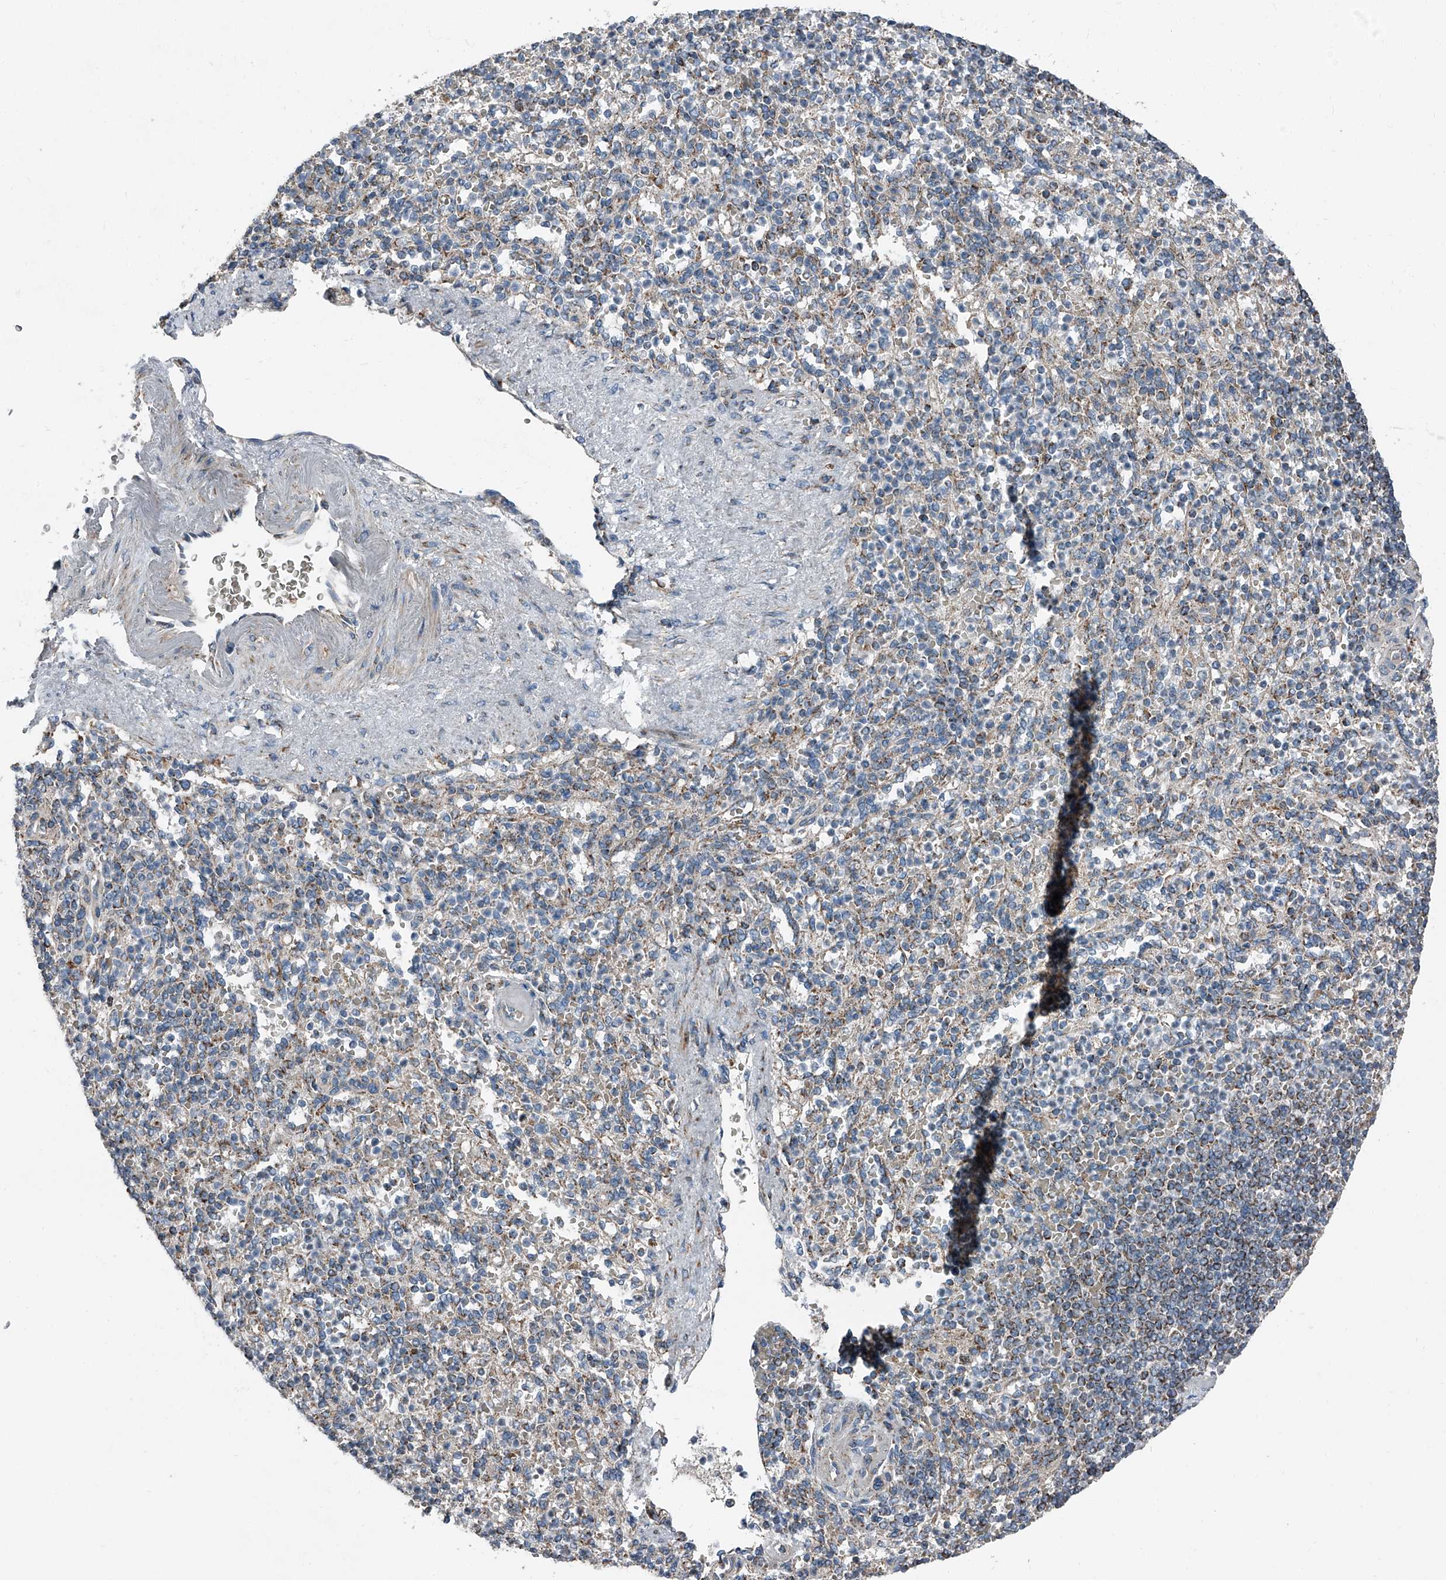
{"staining": {"intensity": "weak", "quantity": "25%-75%", "location": "cytoplasmic/membranous"}, "tissue": "spleen", "cell_type": "Cells in red pulp", "image_type": "normal", "snomed": [{"axis": "morphology", "description": "Normal tissue, NOS"}, {"axis": "topography", "description": "Spleen"}], "caption": "High-magnification brightfield microscopy of normal spleen stained with DAB (brown) and counterstained with hematoxylin (blue). cells in red pulp exhibit weak cytoplasmic/membranous expression is appreciated in approximately25%-75% of cells.", "gene": "CHRNA7", "patient": {"sex": "female", "age": 74}}